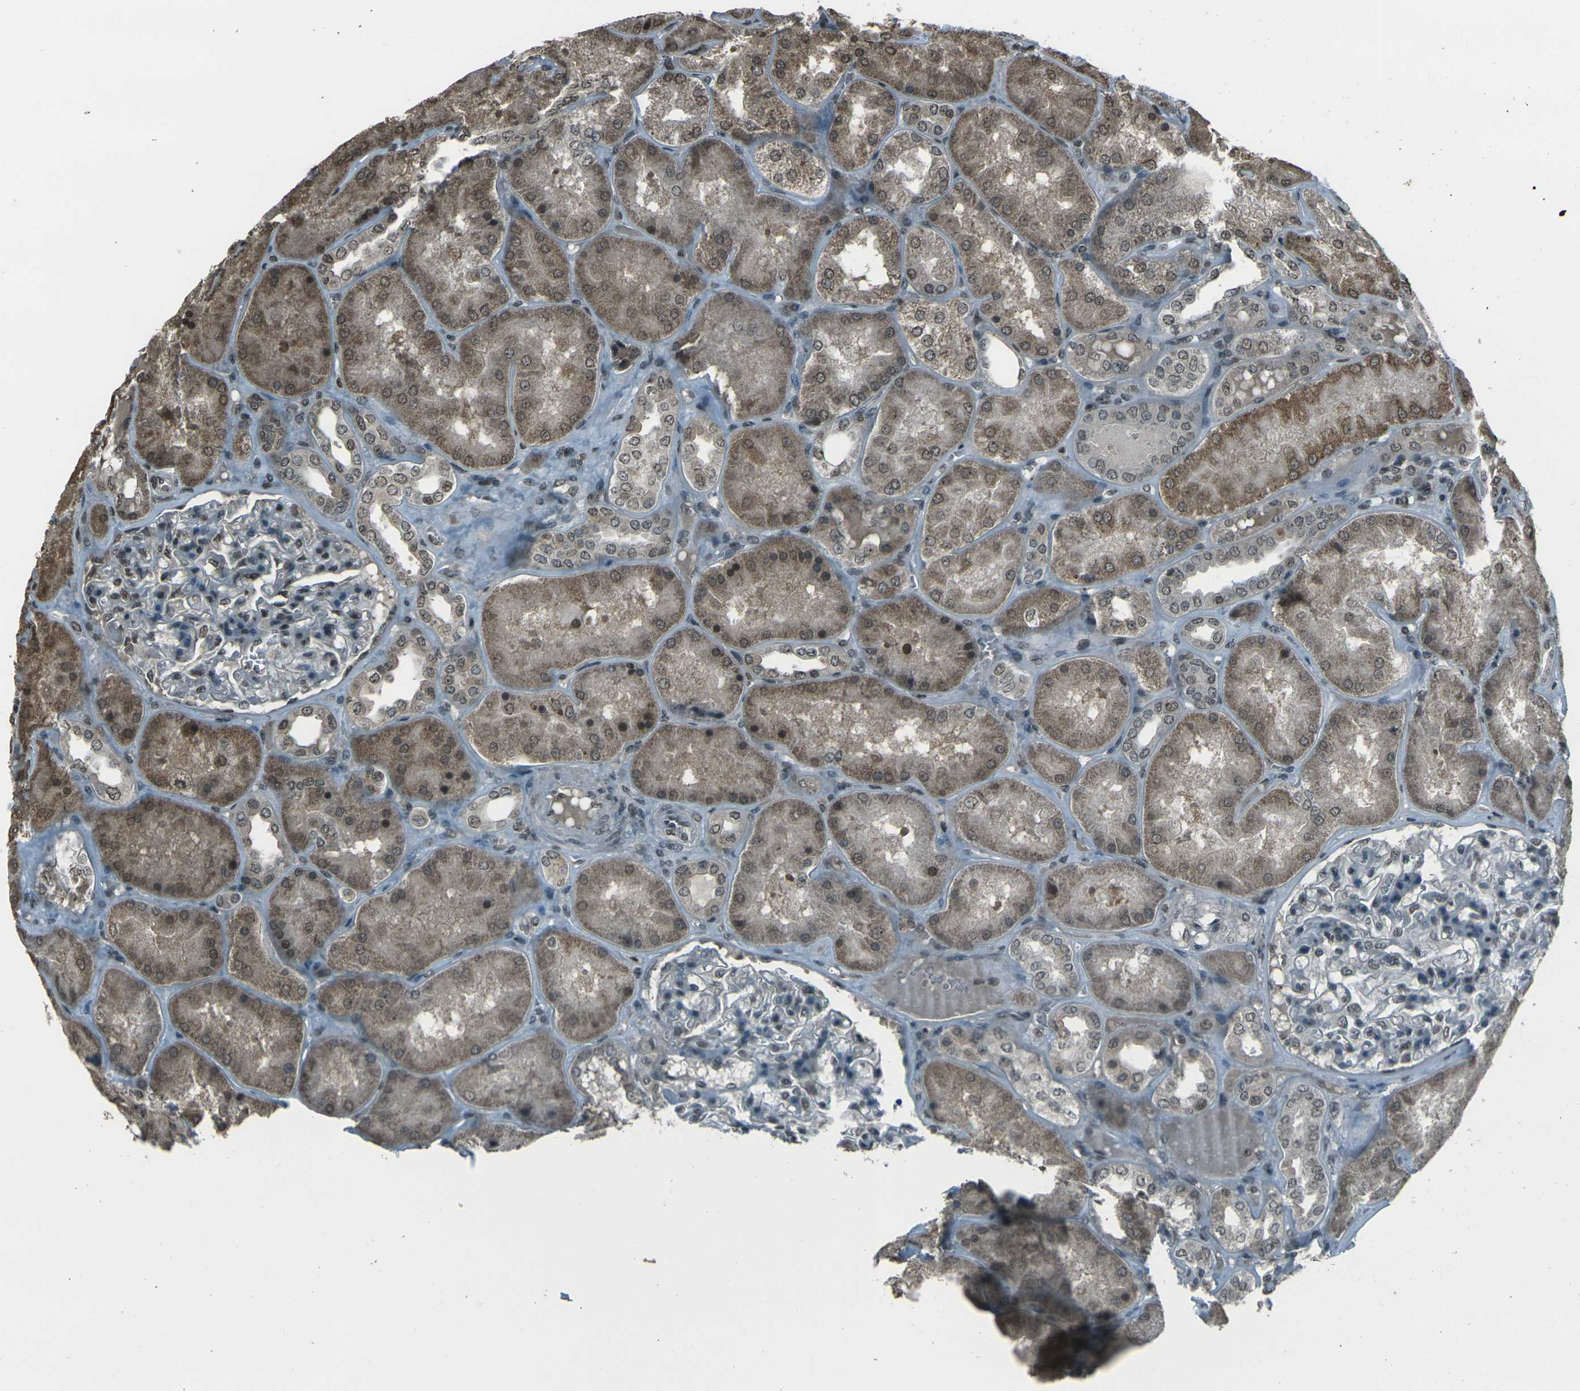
{"staining": {"intensity": "moderate", "quantity": "<25%", "location": "nuclear"}, "tissue": "kidney", "cell_type": "Cells in glomeruli", "image_type": "normal", "snomed": [{"axis": "morphology", "description": "Normal tissue, NOS"}, {"axis": "topography", "description": "Kidney"}], "caption": "Cells in glomeruli demonstrate low levels of moderate nuclear expression in approximately <25% of cells in normal human kidney. (Stains: DAB in brown, nuclei in blue, Microscopy: brightfield microscopy at high magnification).", "gene": "PRPF8", "patient": {"sex": "female", "age": 56}}